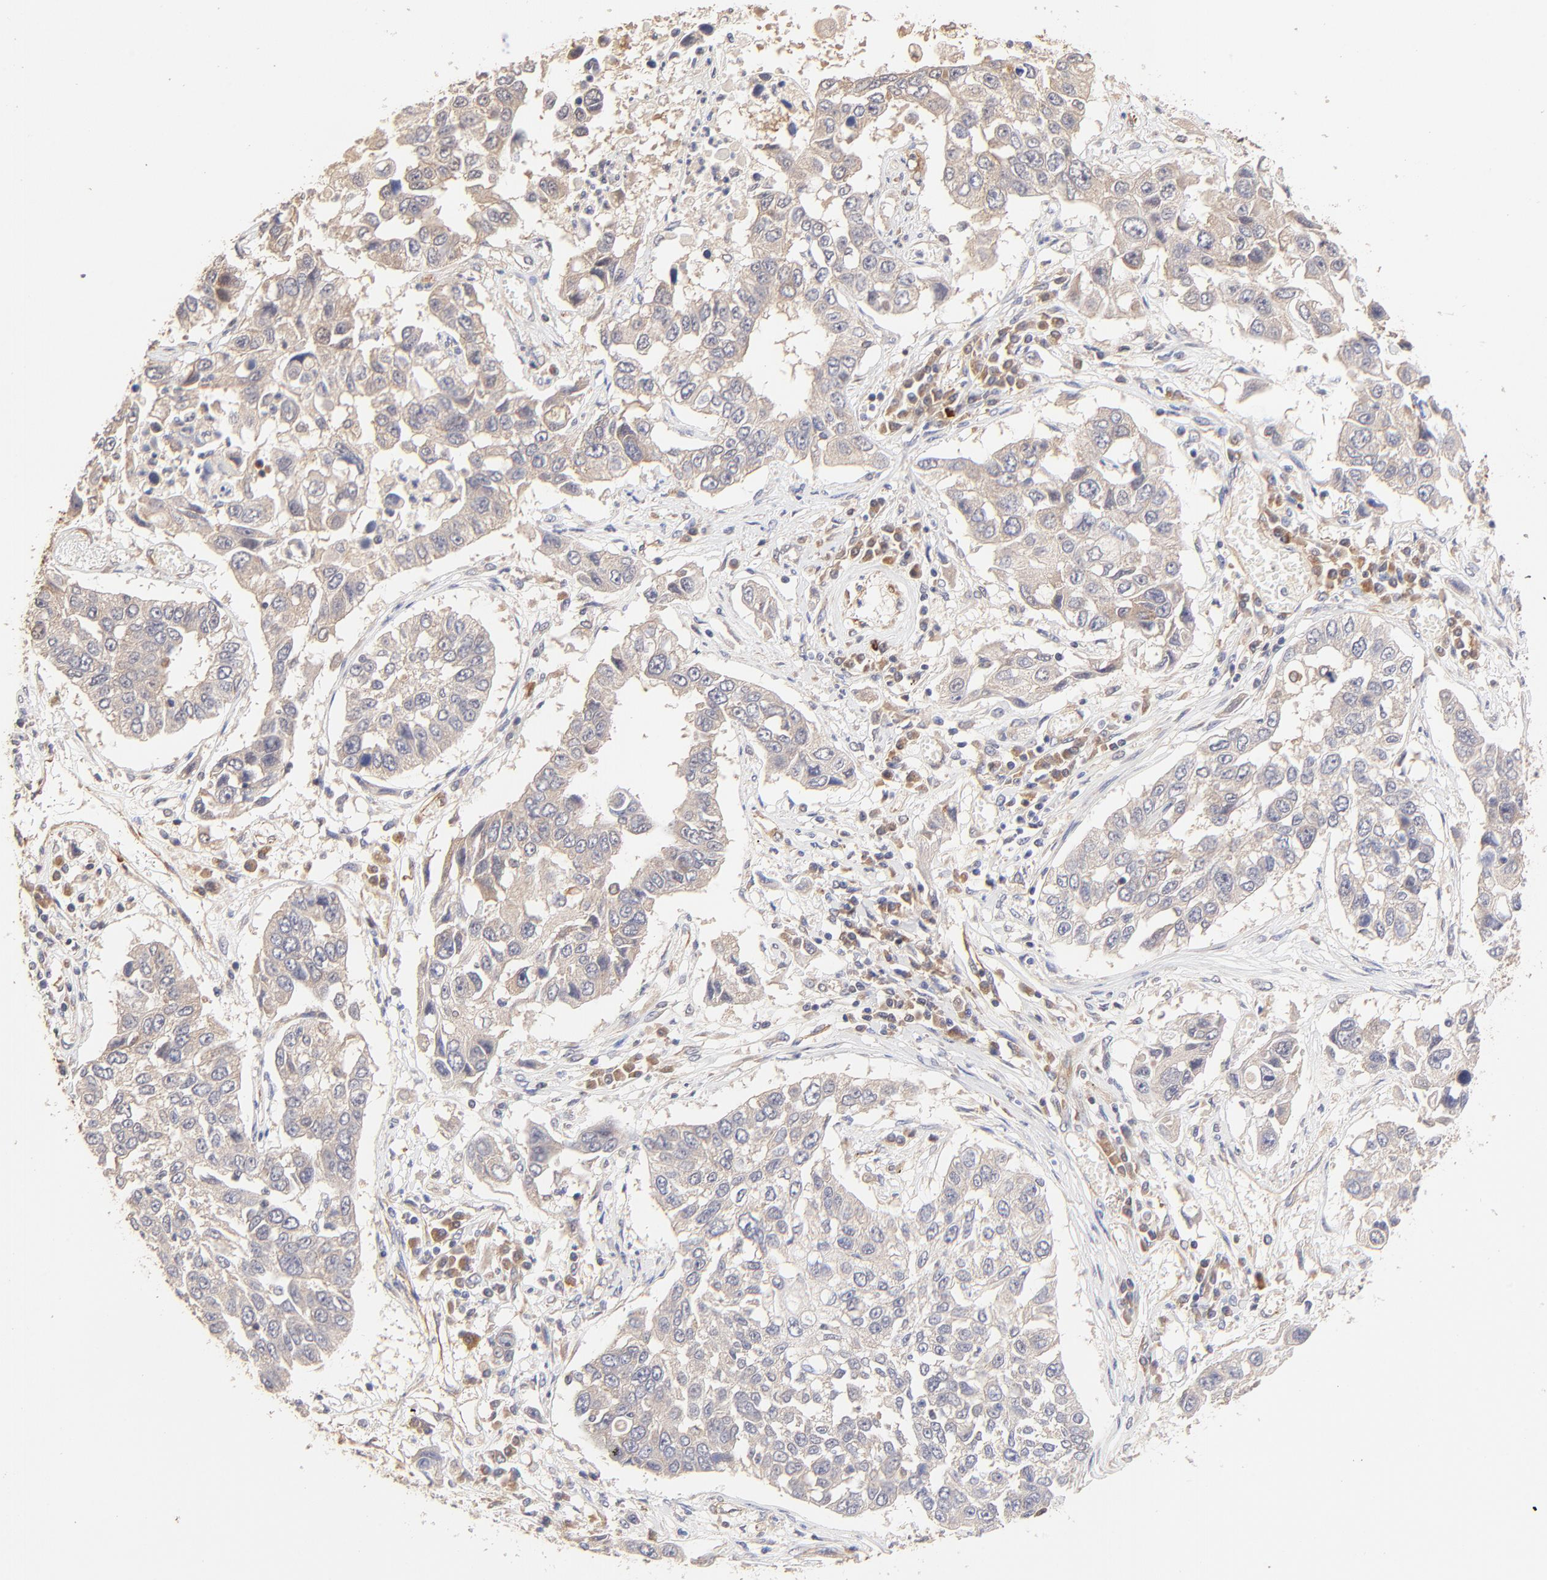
{"staining": {"intensity": "weak", "quantity": ">75%", "location": "cytoplasmic/membranous"}, "tissue": "lung cancer", "cell_type": "Tumor cells", "image_type": "cancer", "snomed": [{"axis": "morphology", "description": "Squamous cell carcinoma, NOS"}, {"axis": "topography", "description": "Lung"}], "caption": "Immunohistochemistry image of squamous cell carcinoma (lung) stained for a protein (brown), which demonstrates low levels of weak cytoplasmic/membranous positivity in about >75% of tumor cells.", "gene": "TNFAIP3", "patient": {"sex": "male", "age": 71}}